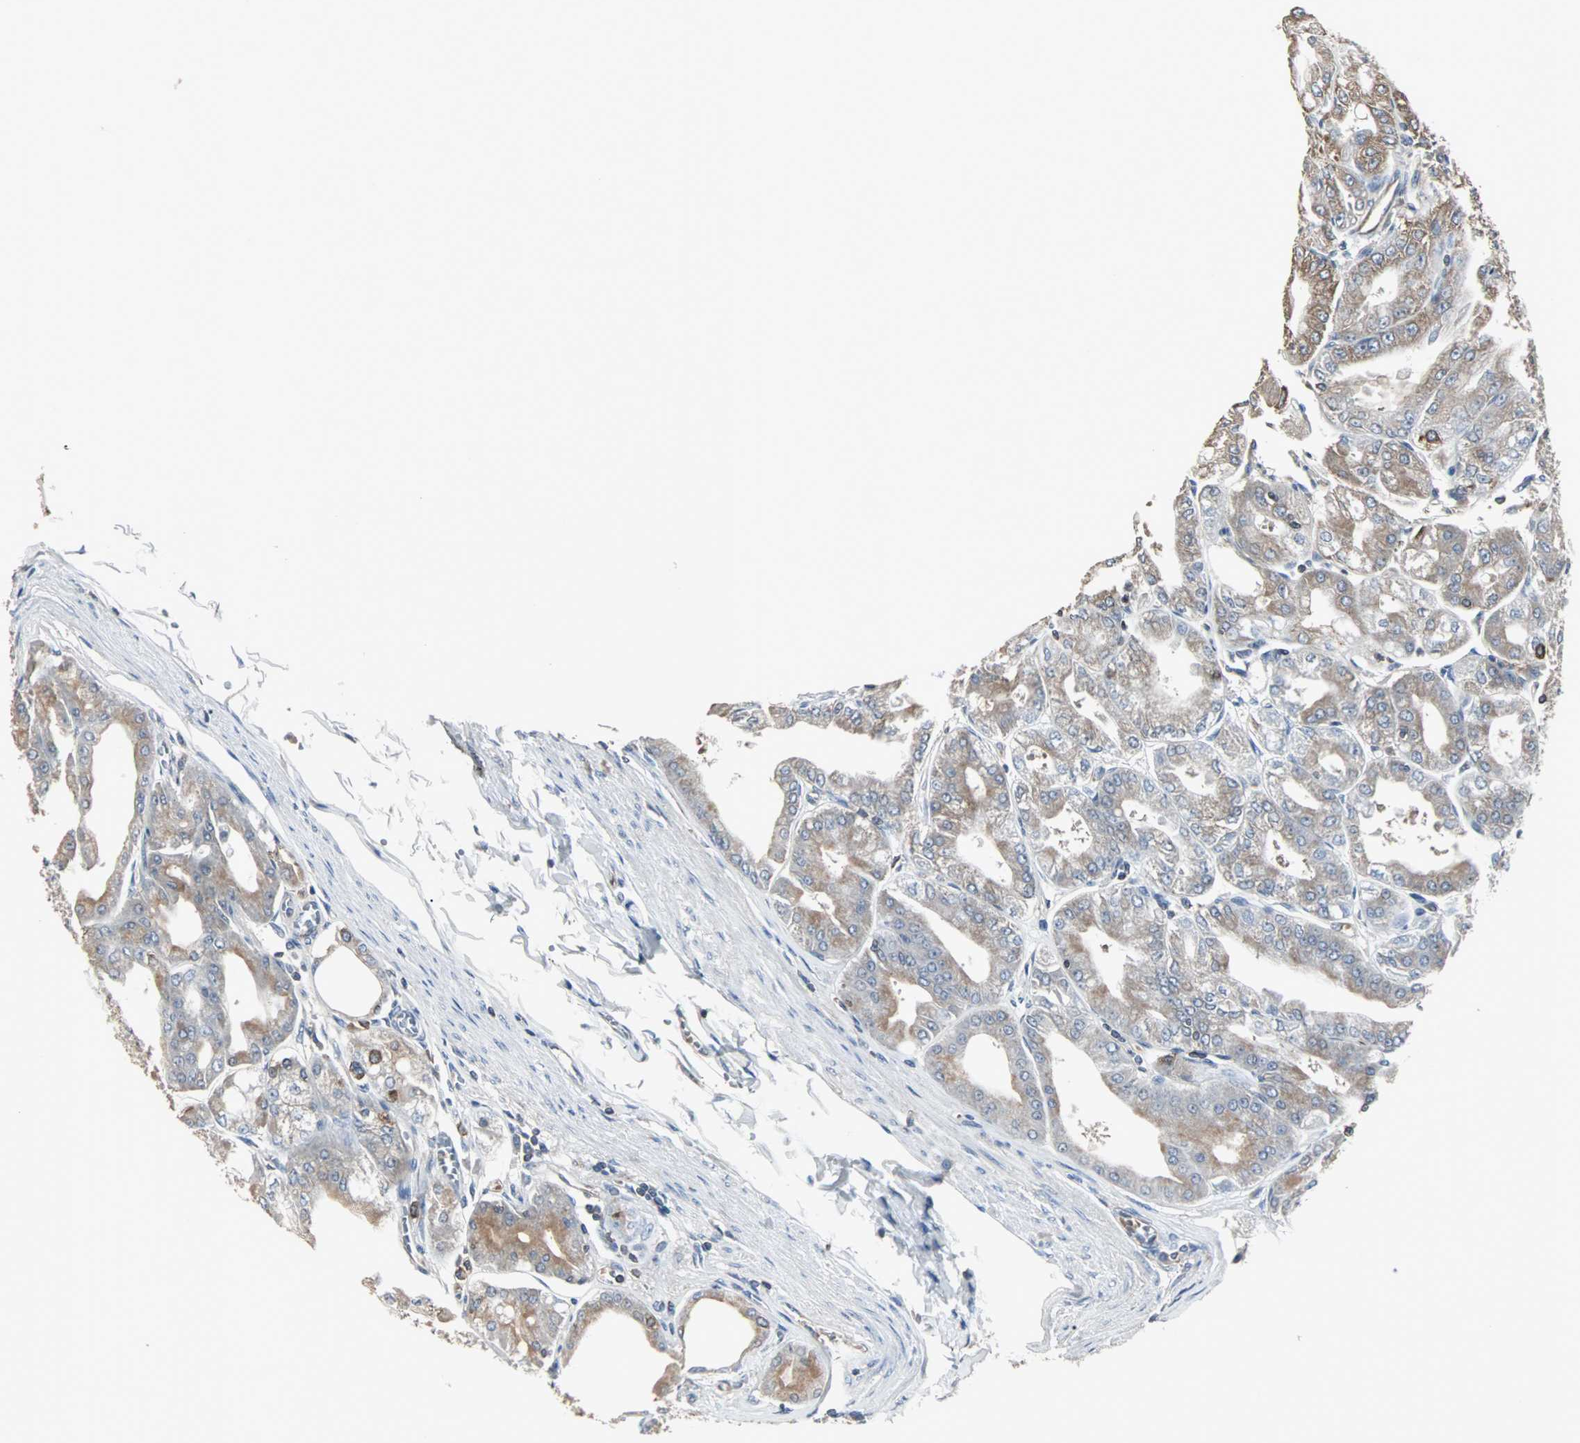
{"staining": {"intensity": "strong", "quantity": ">75%", "location": "cytoplasmic/membranous"}, "tissue": "stomach", "cell_type": "Glandular cells", "image_type": "normal", "snomed": [{"axis": "morphology", "description": "Normal tissue, NOS"}, {"axis": "topography", "description": "Stomach, lower"}], "caption": "Stomach stained for a protein (brown) exhibits strong cytoplasmic/membranous positive positivity in approximately >75% of glandular cells.", "gene": "LRRFIP1", "patient": {"sex": "male", "age": 71}}